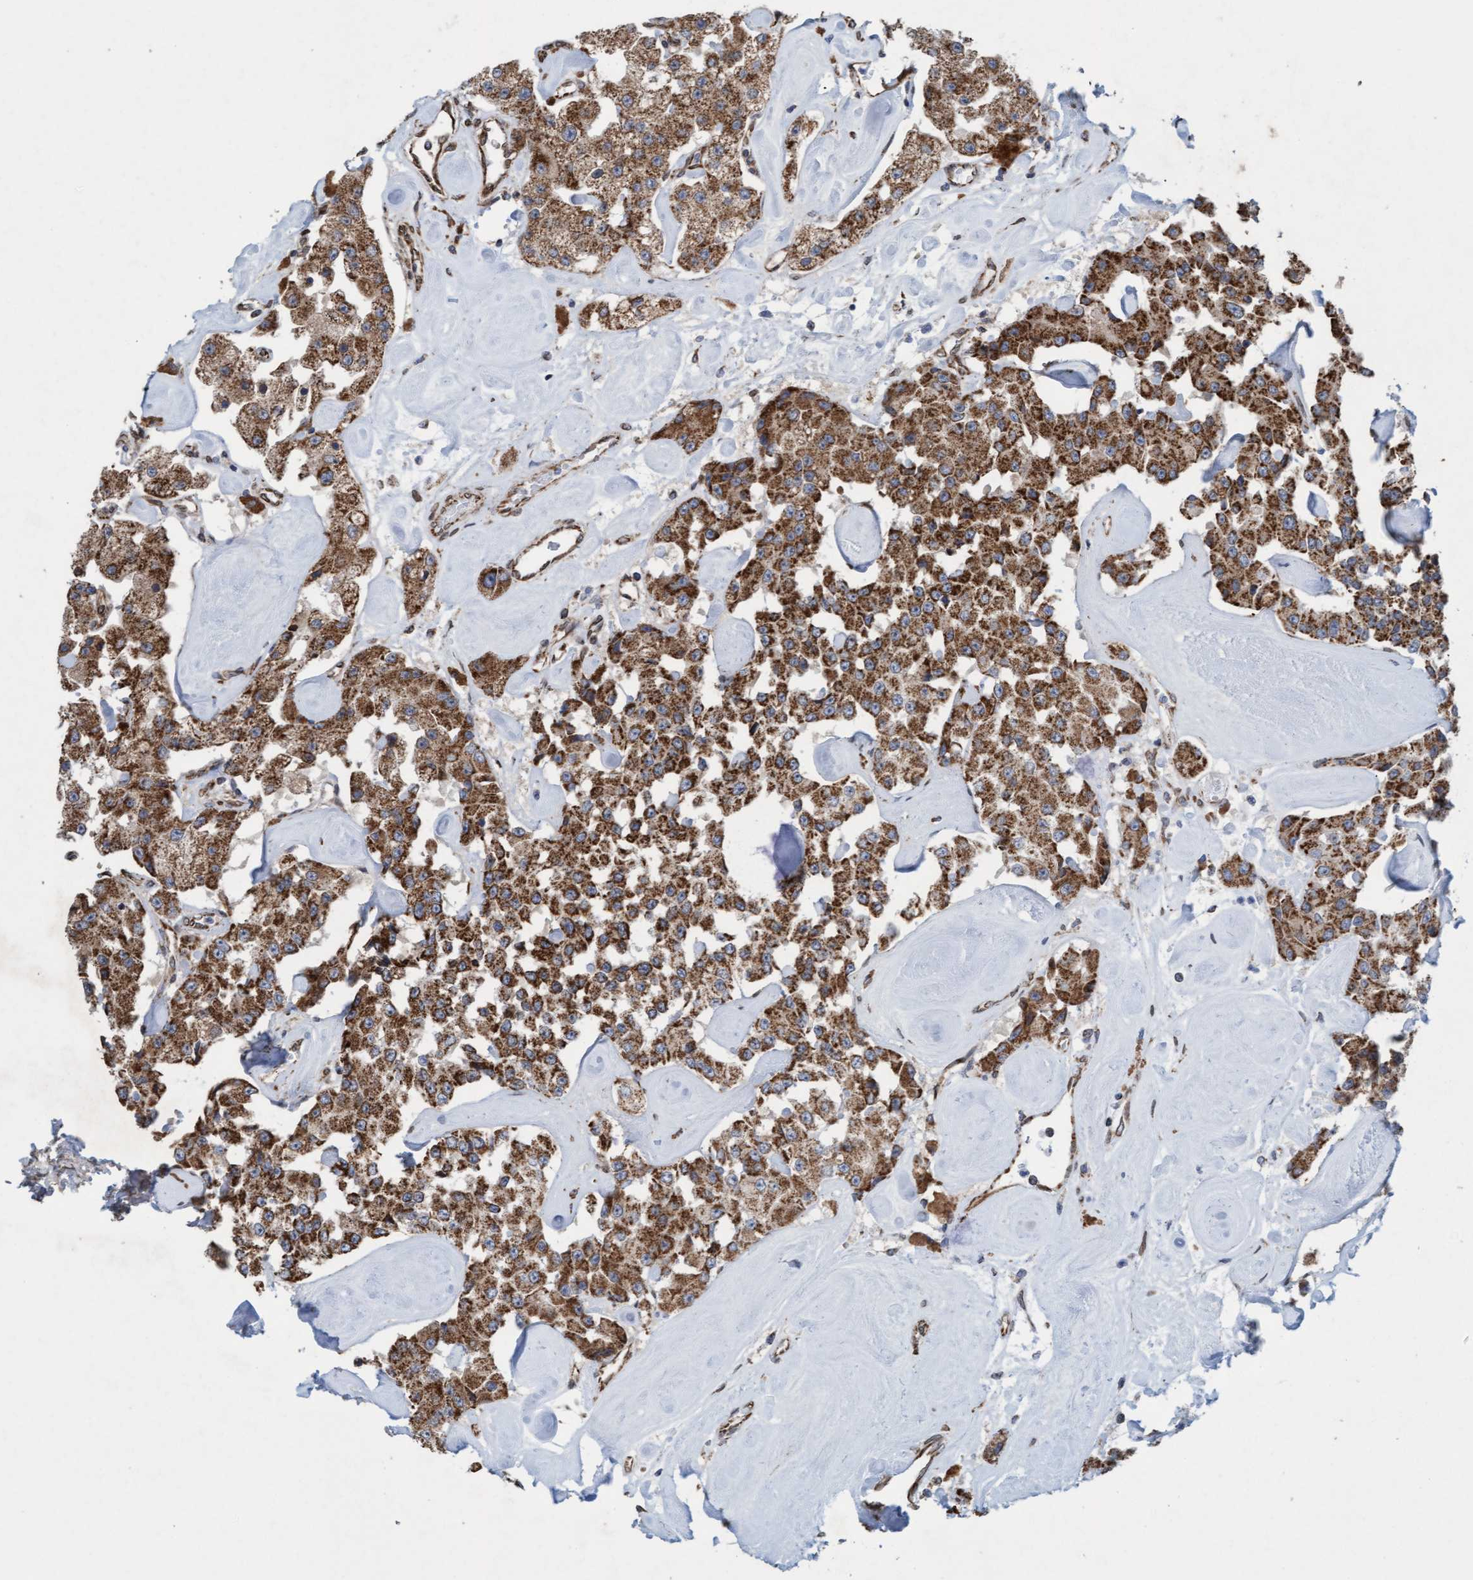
{"staining": {"intensity": "strong", "quantity": ">75%", "location": "cytoplasmic/membranous"}, "tissue": "carcinoid", "cell_type": "Tumor cells", "image_type": "cancer", "snomed": [{"axis": "morphology", "description": "Carcinoid, malignant, NOS"}, {"axis": "topography", "description": "Pancreas"}], "caption": "Carcinoid stained for a protein reveals strong cytoplasmic/membranous positivity in tumor cells.", "gene": "MRPS23", "patient": {"sex": "male", "age": 41}}